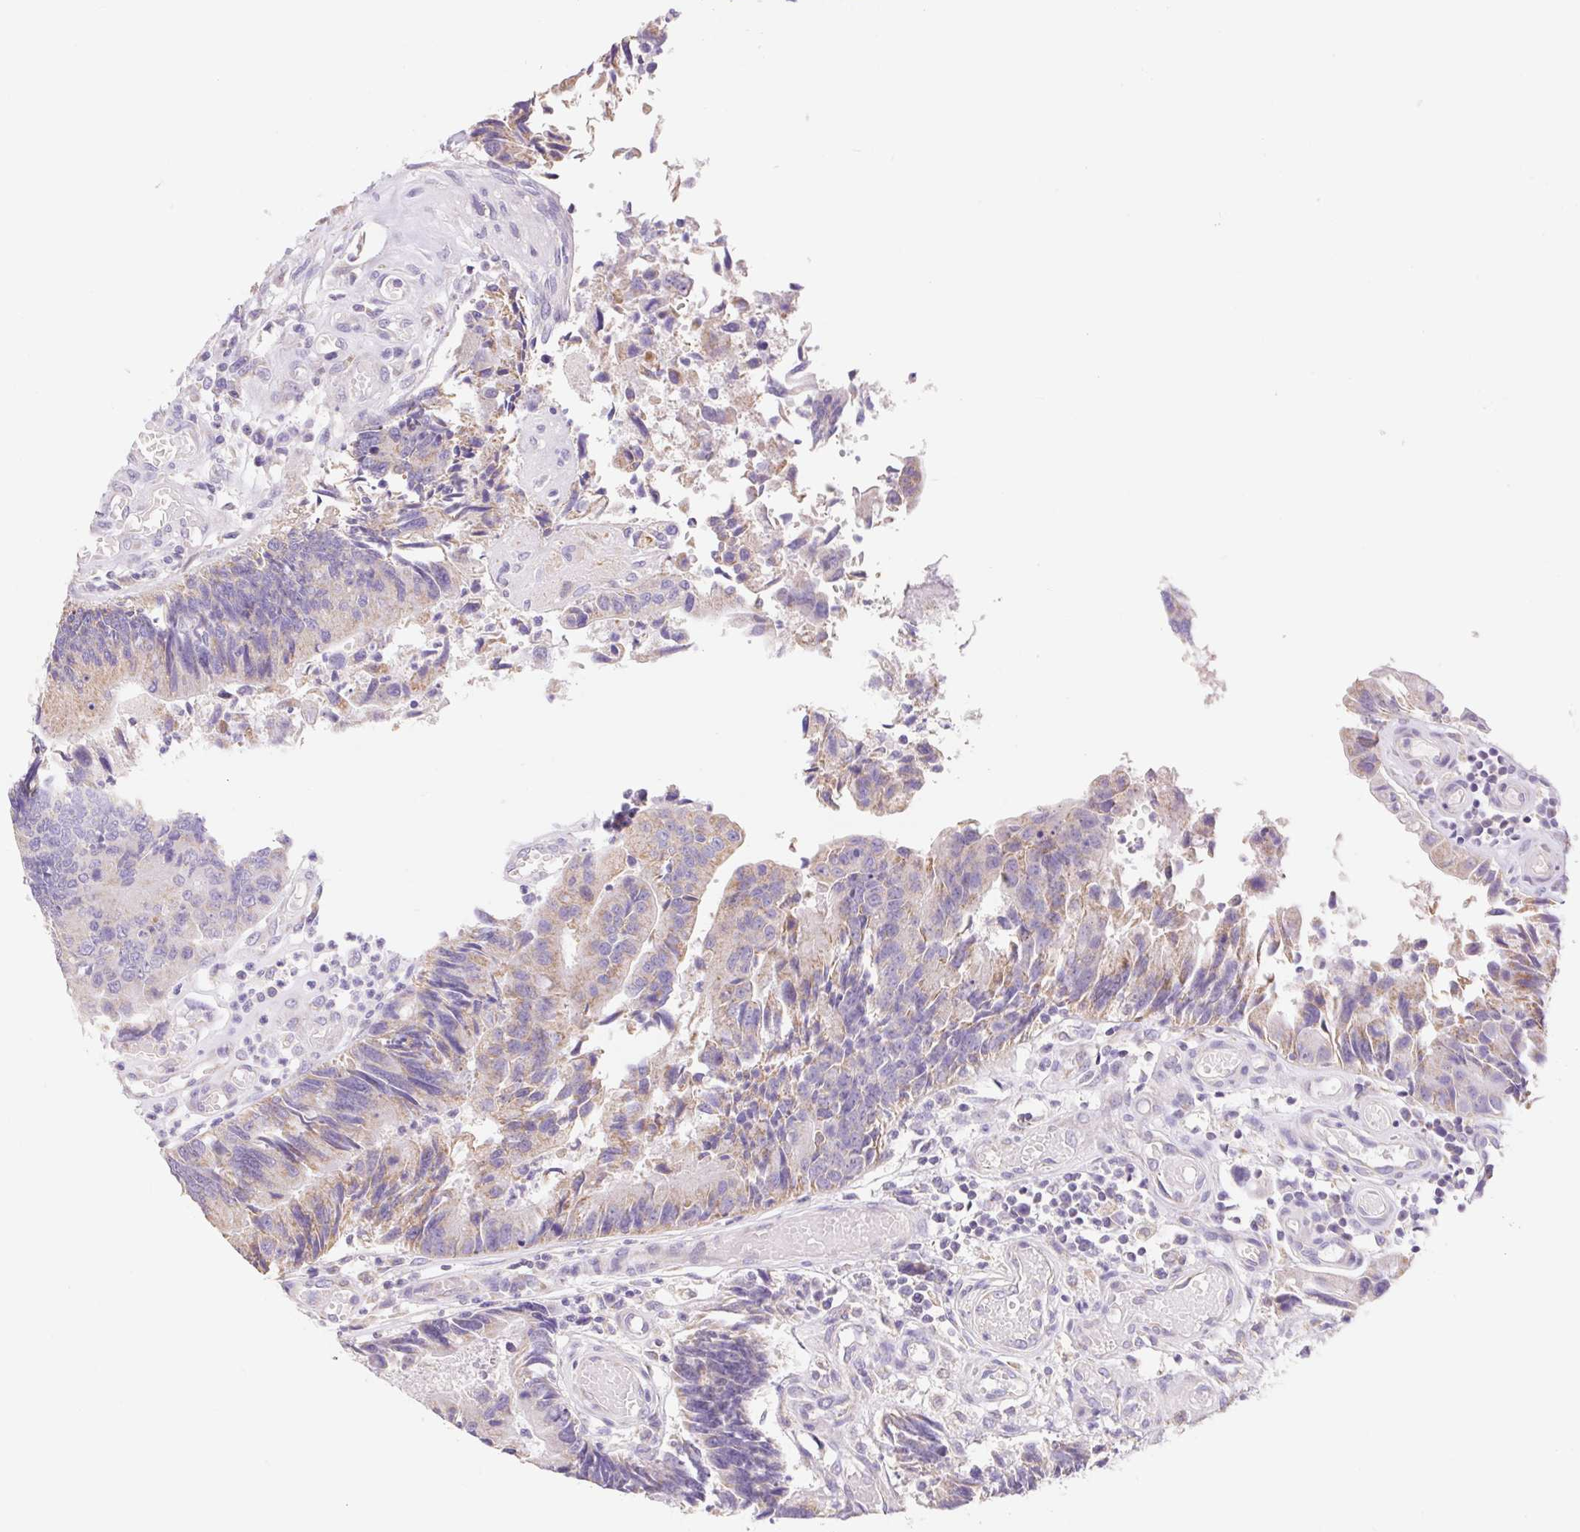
{"staining": {"intensity": "weak", "quantity": "25%-75%", "location": "cytoplasmic/membranous"}, "tissue": "colorectal cancer", "cell_type": "Tumor cells", "image_type": "cancer", "snomed": [{"axis": "morphology", "description": "Adenocarcinoma, NOS"}, {"axis": "topography", "description": "Colon"}], "caption": "Brown immunohistochemical staining in human colorectal adenocarcinoma displays weak cytoplasmic/membranous expression in approximately 25%-75% of tumor cells.", "gene": "FKBP6", "patient": {"sex": "female", "age": 67}}